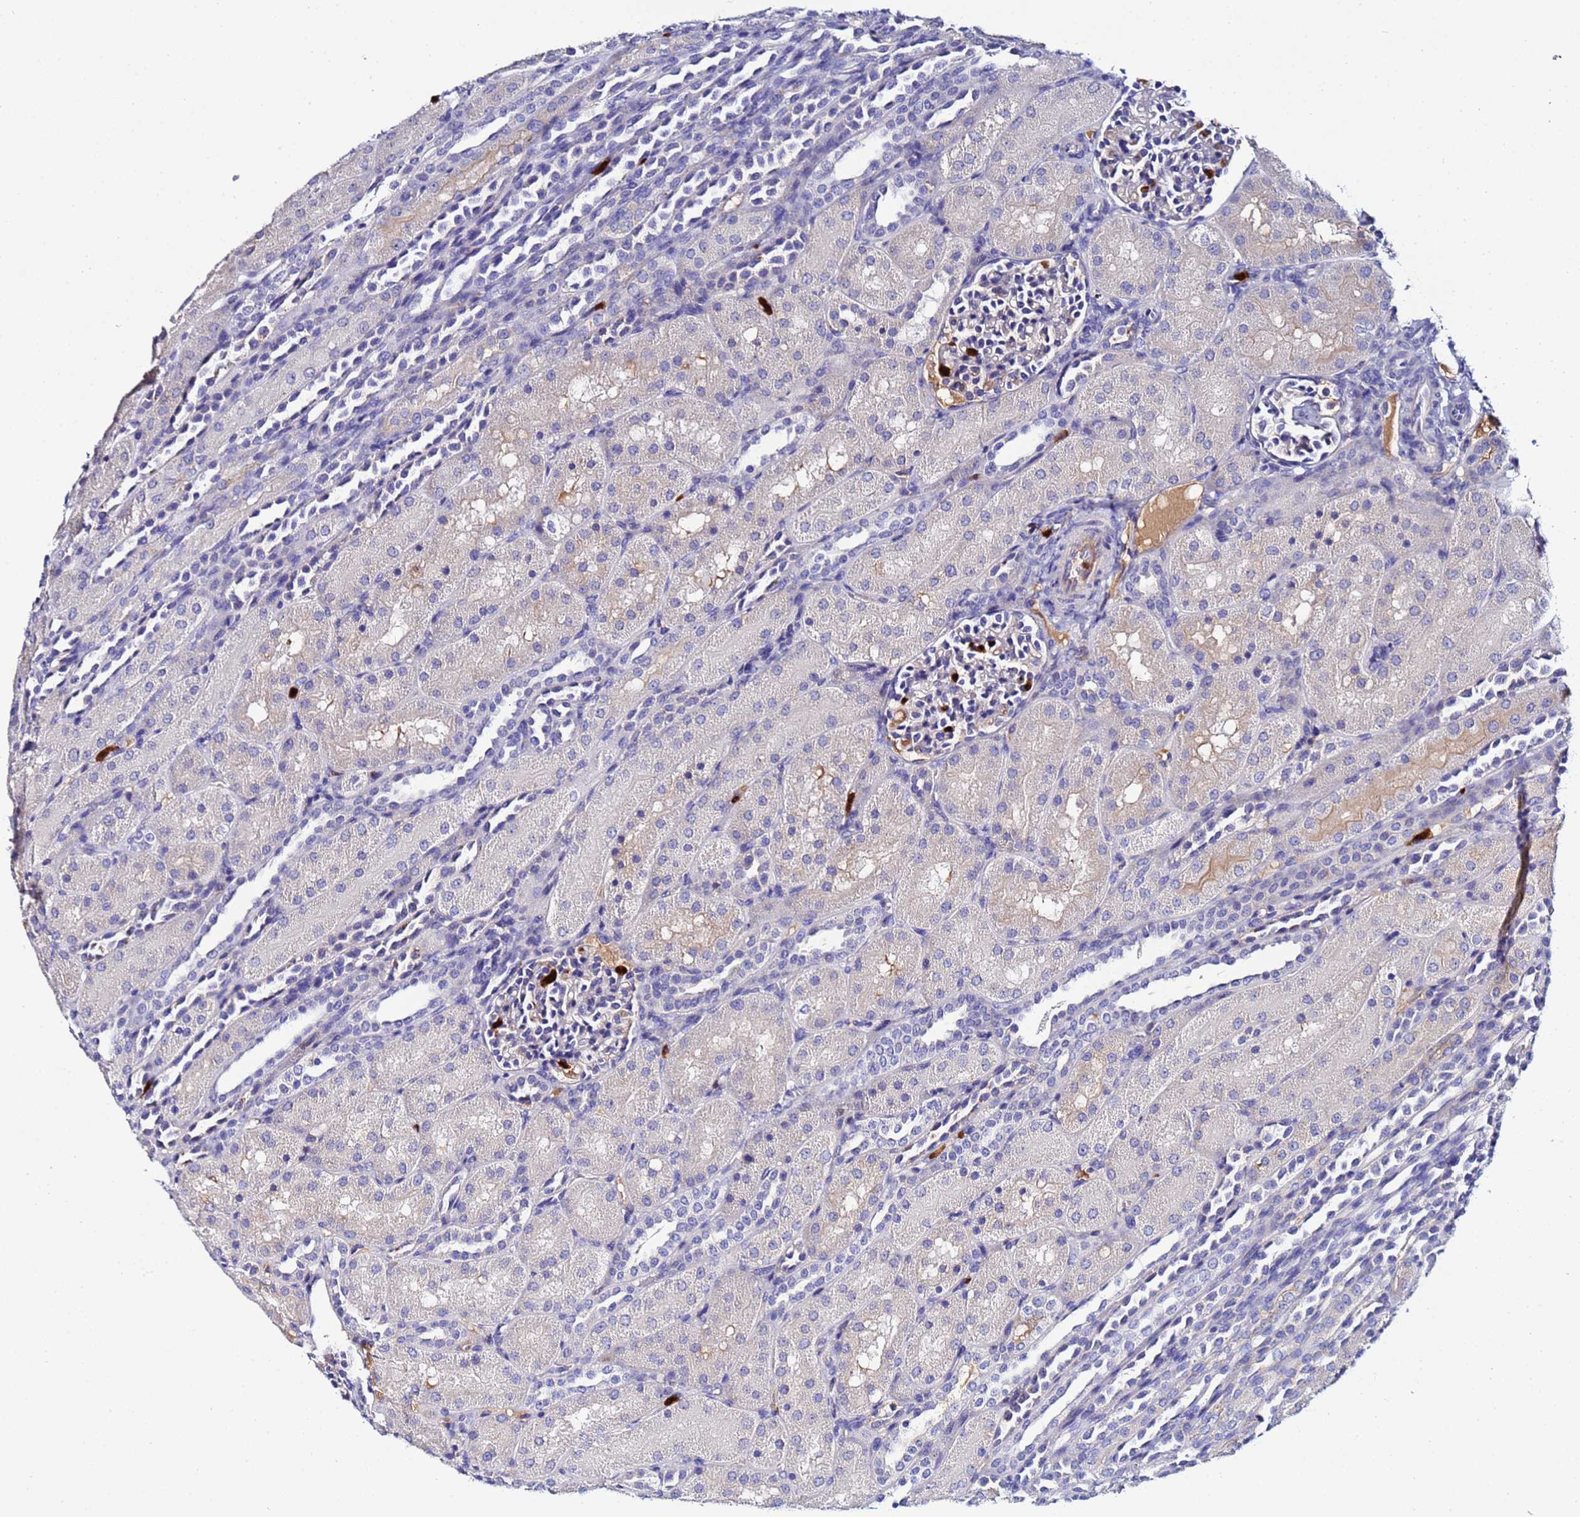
{"staining": {"intensity": "negative", "quantity": "none", "location": "none"}, "tissue": "kidney", "cell_type": "Cells in glomeruli", "image_type": "normal", "snomed": [{"axis": "morphology", "description": "Normal tissue, NOS"}, {"axis": "topography", "description": "Kidney"}], "caption": "This is an immunohistochemistry photomicrograph of unremarkable kidney. There is no expression in cells in glomeruli.", "gene": "TUBAL3", "patient": {"sex": "male", "age": 1}}